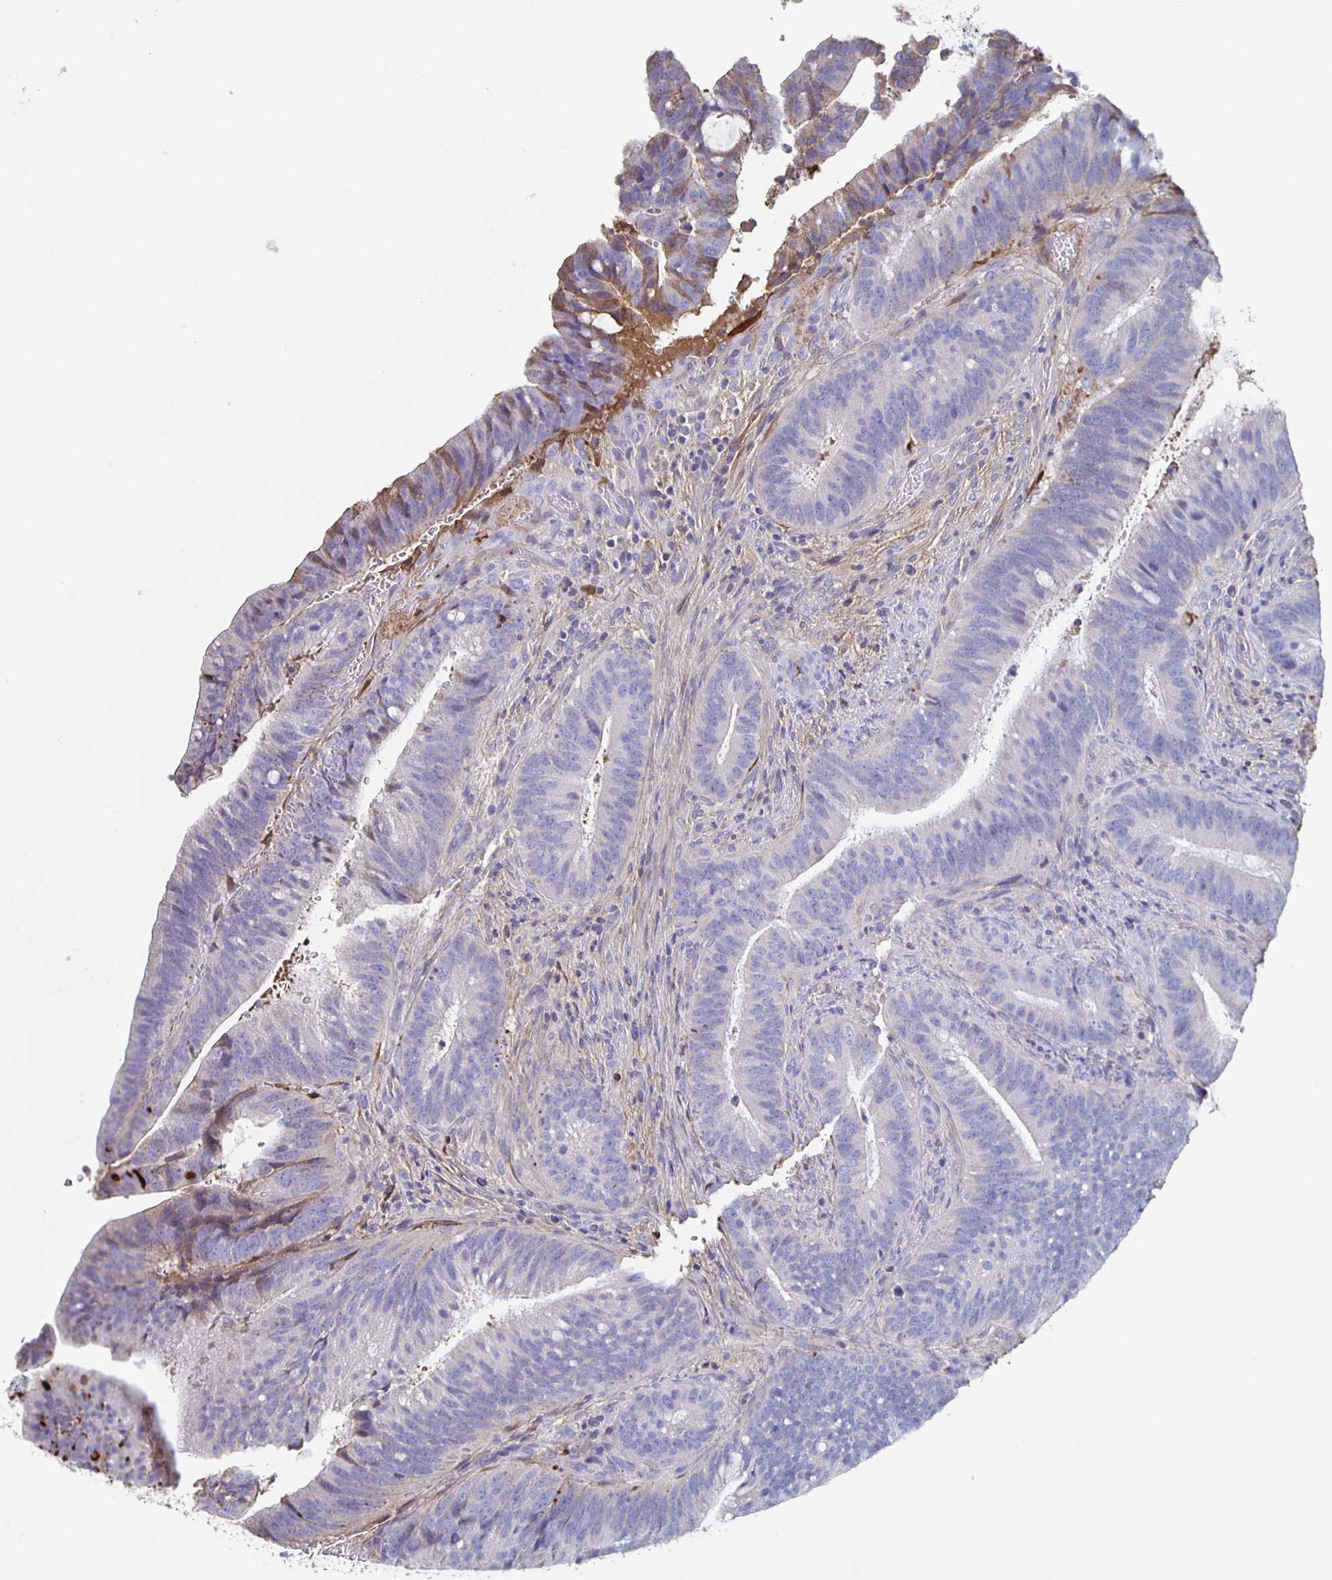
{"staining": {"intensity": "negative", "quantity": "none", "location": "none"}, "tissue": "colorectal cancer", "cell_type": "Tumor cells", "image_type": "cancer", "snomed": [{"axis": "morphology", "description": "Adenocarcinoma, NOS"}, {"axis": "topography", "description": "Colon"}], "caption": "High power microscopy micrograph of an IHC histopathology image of adenocarcinoma (colorectal), revealing no significant positivity in tumor cells.", "gene": "FGA", "patient": {"sex": "female", "age": 43}}